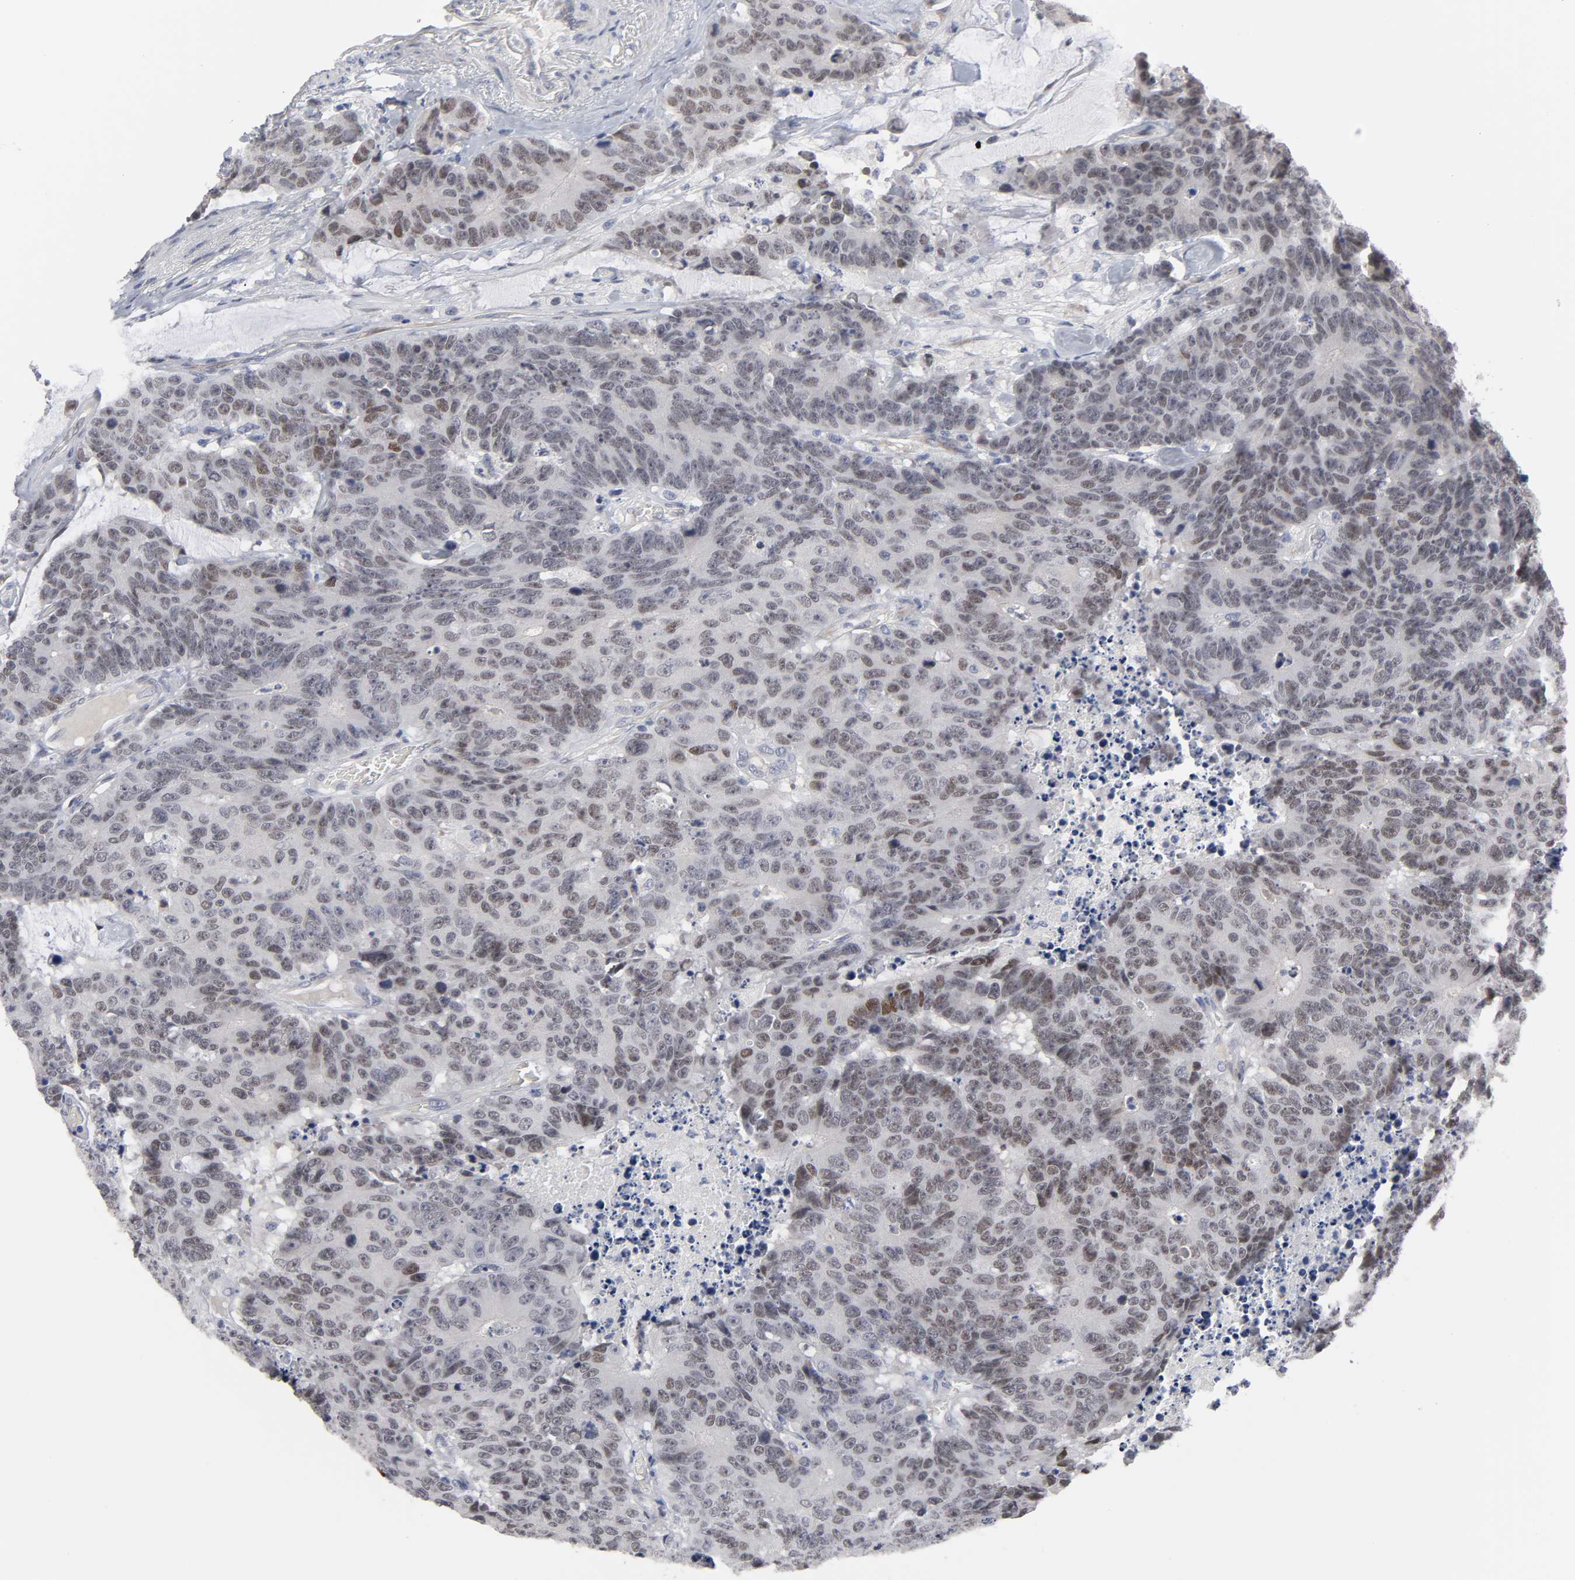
{"staining": {"intensity": "moderate", "quantity": "<25%", "location": "nuclear"}, "tissue": "colorectal cancer", "cell_type": "Tumor cells", "image_type": "cancer", "snomed": [{"axis": "morphology", "description": "Adenocarcinoma, NOS"}, {"axis": "topography", "description": "Colon"}], "caption": "Adenocarcinoma (colorectal) stained with a protein marker demonstrates moderate staining in tumor cells.", "gene": "HNF4A", "patient": {"sex": "female", "age": 86}}